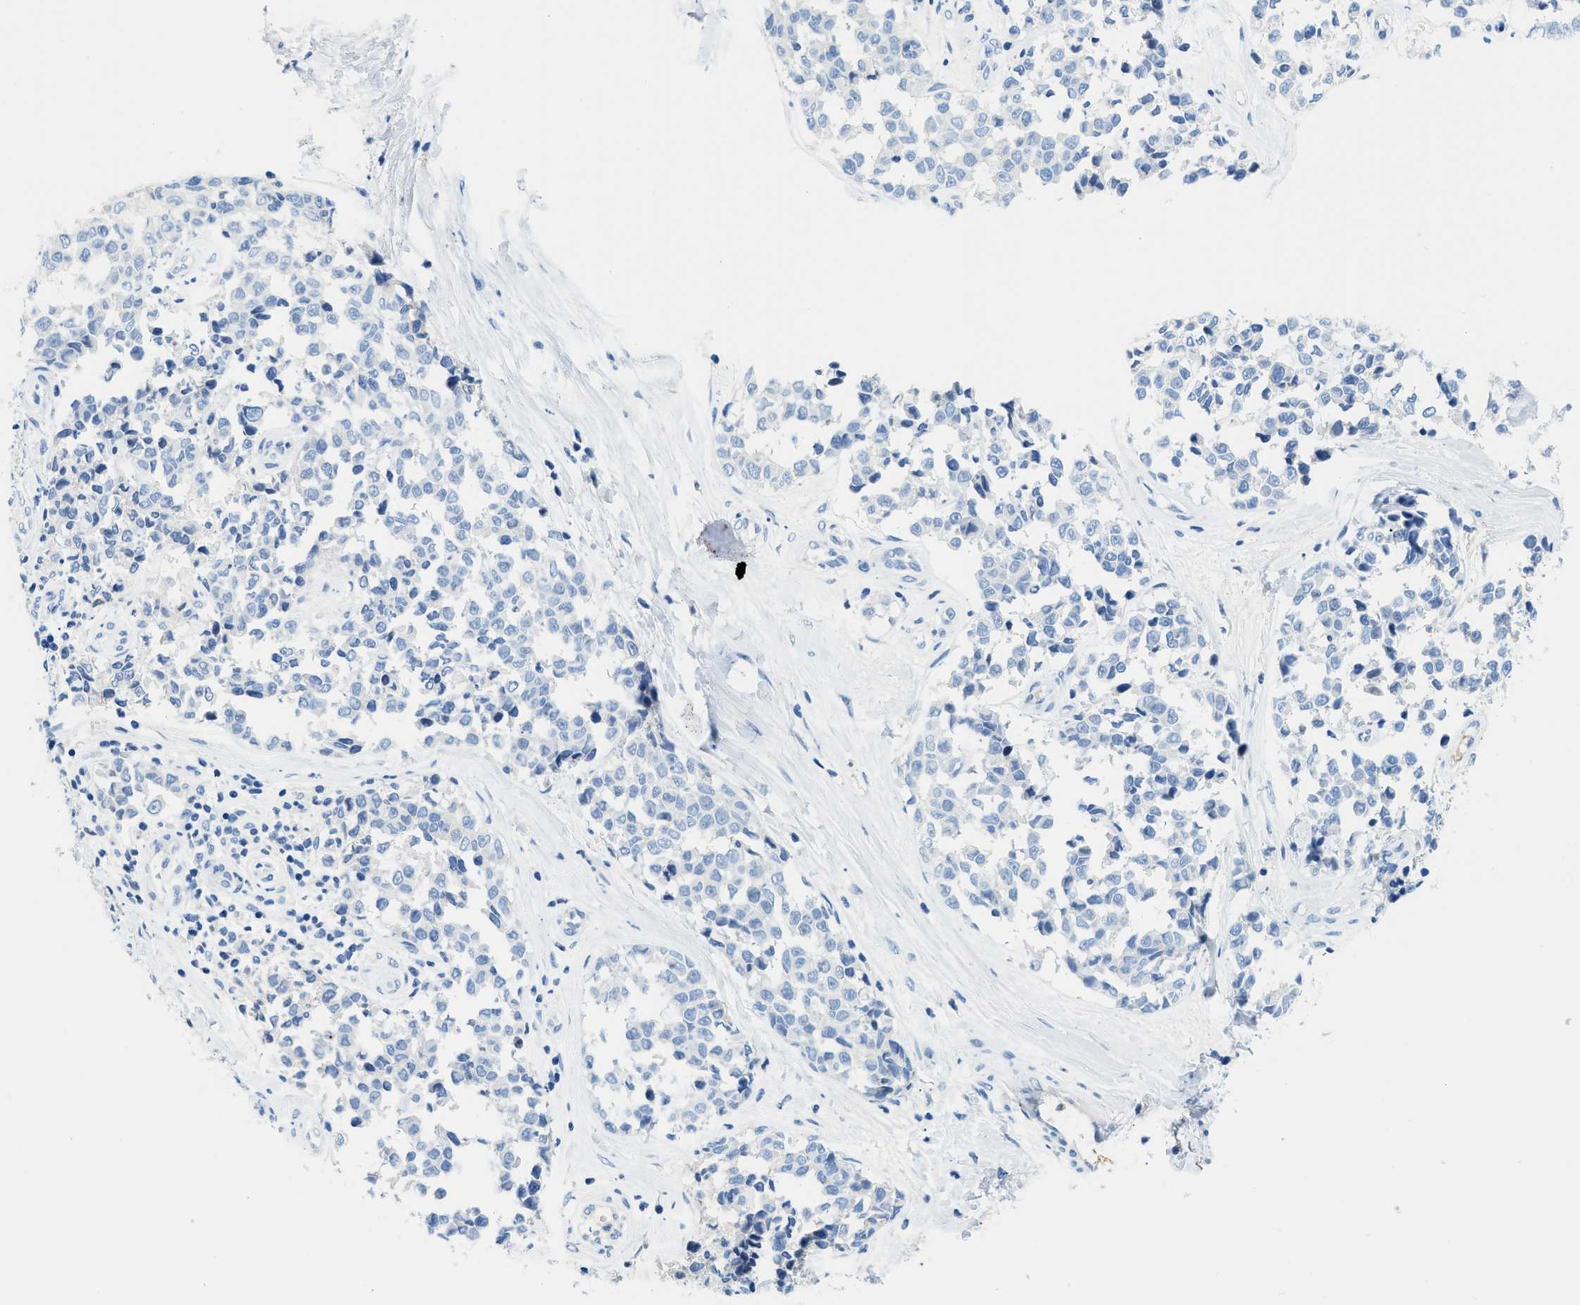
{"staining": {"intensity": "negative", "quantity": "none", "location": "none"}, "tissue": "melanoma", "cell_type": "Tumor cells", "image_type": "cancer", "snomed": [{"axis": "morphology", "description": "Malignant melanoma, NOS"}, {"axis": "topography", "description": "Skin"}], "caption": "Tumor cells show no significant positivity in melanoma.", "gene": "MBL2", "patient": {"sex": "female", "age": 64}}